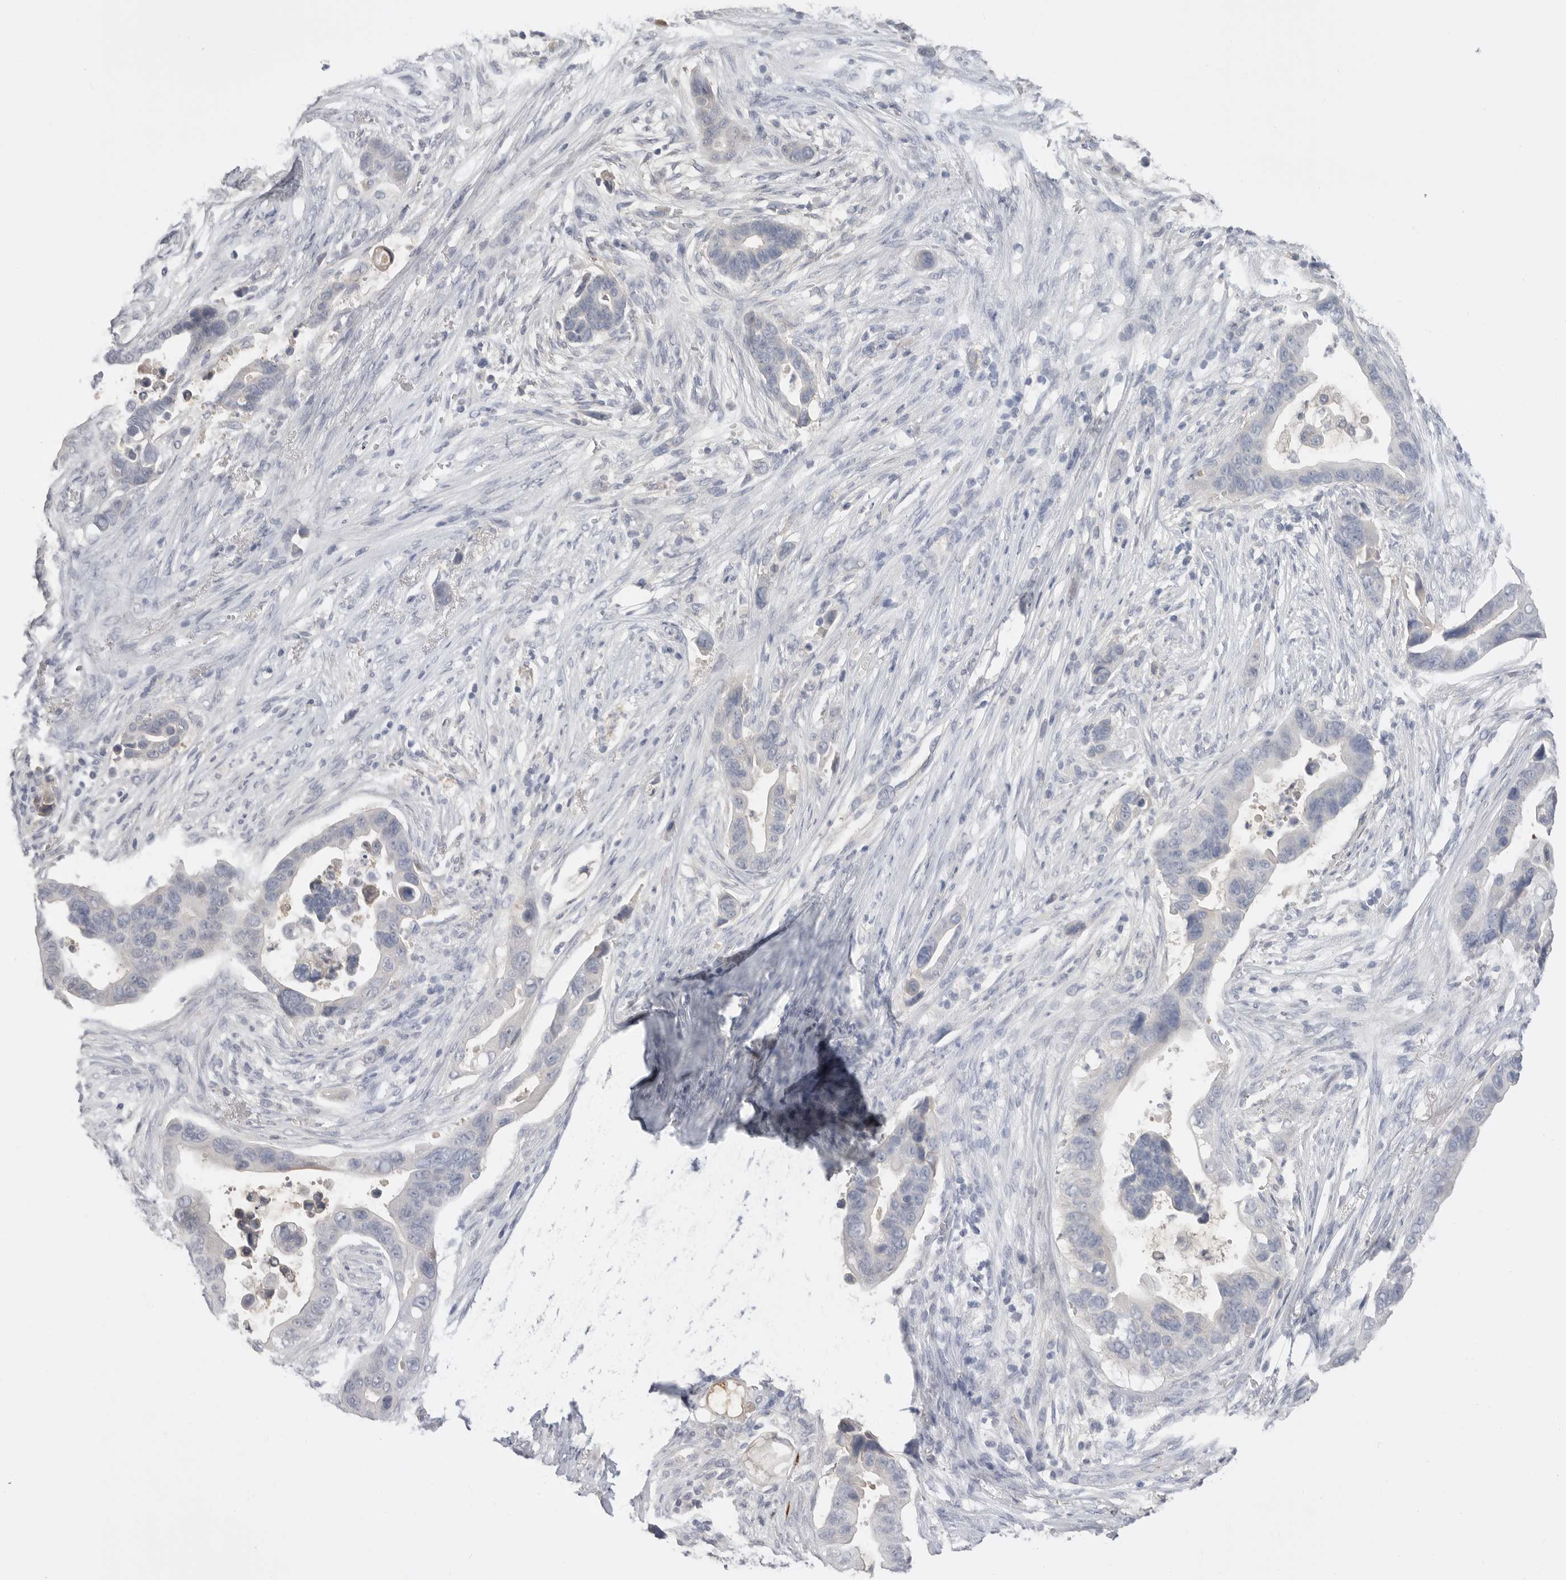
{"staining": {"intensity": "negative", "quantity": "none", "location": "none"}, "tissue": "pancreatic cancer", "cell_type": "Tumor cells", "image_type": "cancer", "snomed": [{"axis": "morphology", "description": "Adenocarcinoma, NOS"}, {"axis": "topography", "description": "Pancreas"}], "caption": "This is an immunohistochemistry photomicrograph of human pancreatic adenocarcinoma. There is no positivity in tumor cells.", "gene": "APOA2", "patient": {"sex": "female", "age": 72}}